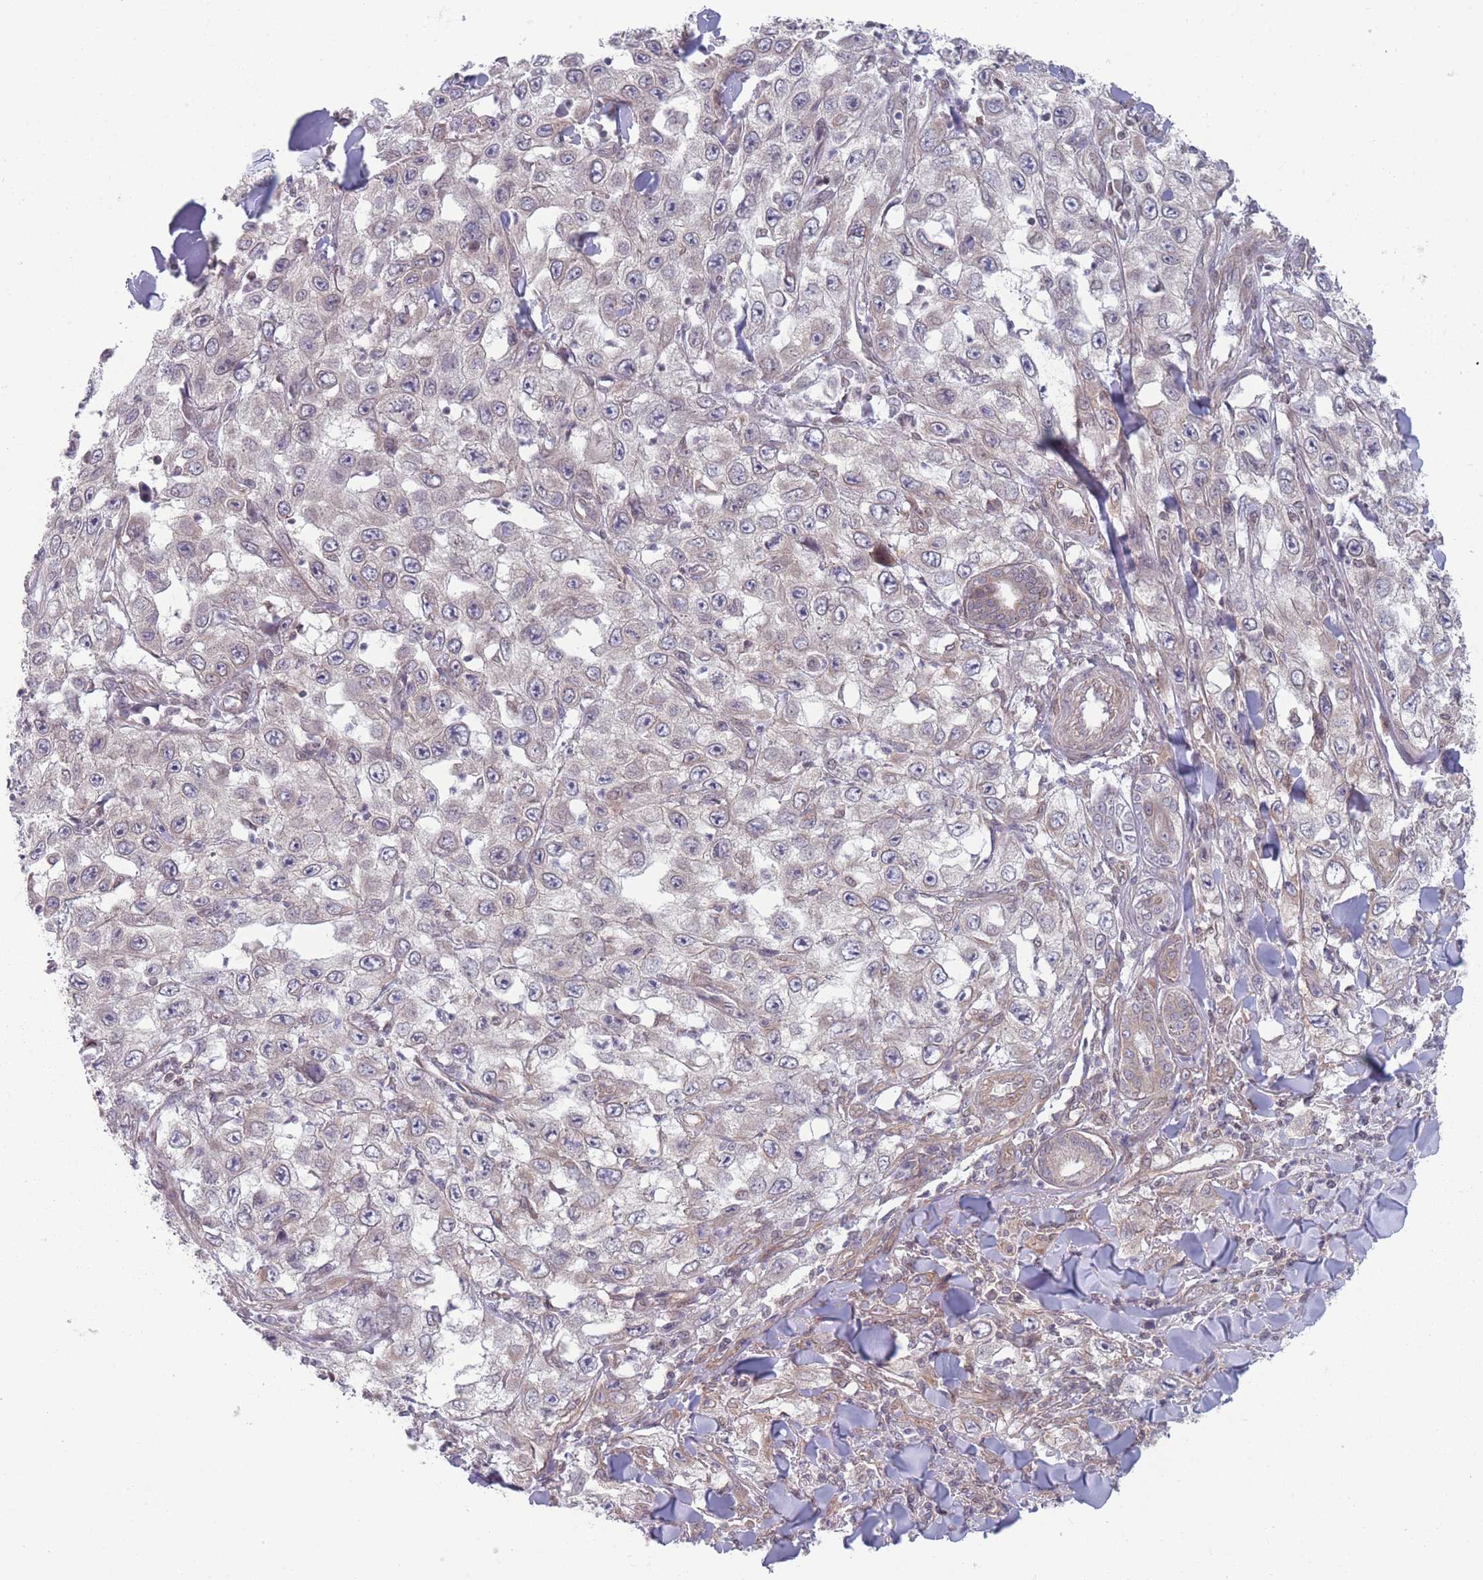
{"staining": {"intensity": "weak", "quantity": "25%-75%", "location": "cytoplasmic/membranous"}, "tissue": "skin cancer", "cell_type": "Tumor cells", "image_type": "cancer", "snomed": [{"axis": "morphology", "description": "Squamous cell carcinoma, NOS"}, {"axis": "topography", "description": "Skin"}], "caption": "Human squamous cell carcinoma (skin) stained with a protein marker exhibits weak staining in tumor cells.", "gene": "VRK2", "patient": {"sex": "male", "age": 82}}